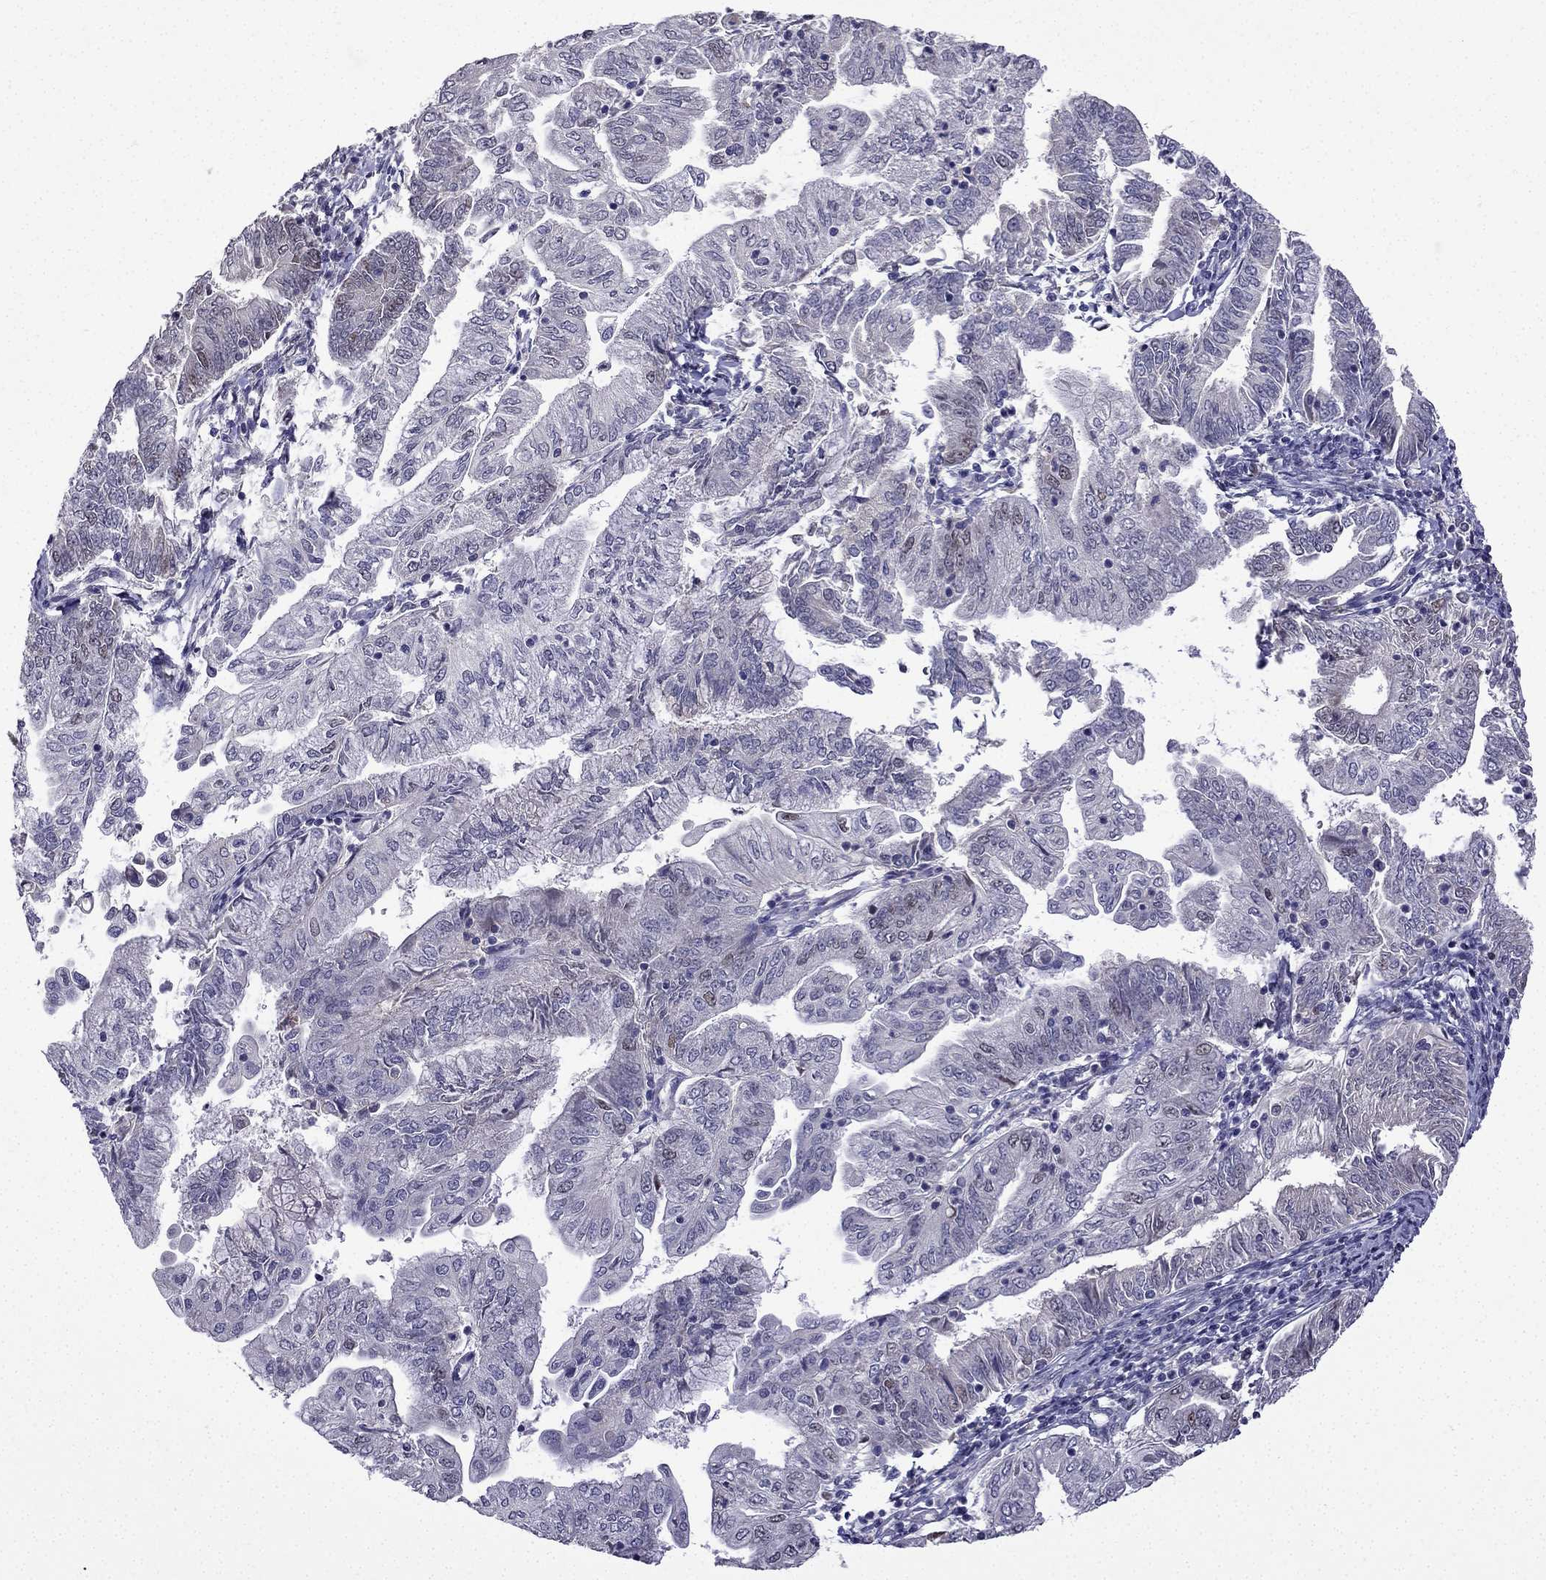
{"staining": {"intensity": "negative", "quantity": "none", "location": "none"}, "tissue": "endometrial cancer", "cell_type": "Tumor cells", "image_type": "cancer", "snomed": [{"axis": "morphology", "description": "Adenocarcinoma, NOS"}, {"axis": "topography", "description": "Endometrium"}], "caption": "Human endometrial cancer stained for a protein using immunohistochemistry displays no staining in tumor cells.", "gene": "UHRF1", "patient": {"sex": "female", "age": 55}}